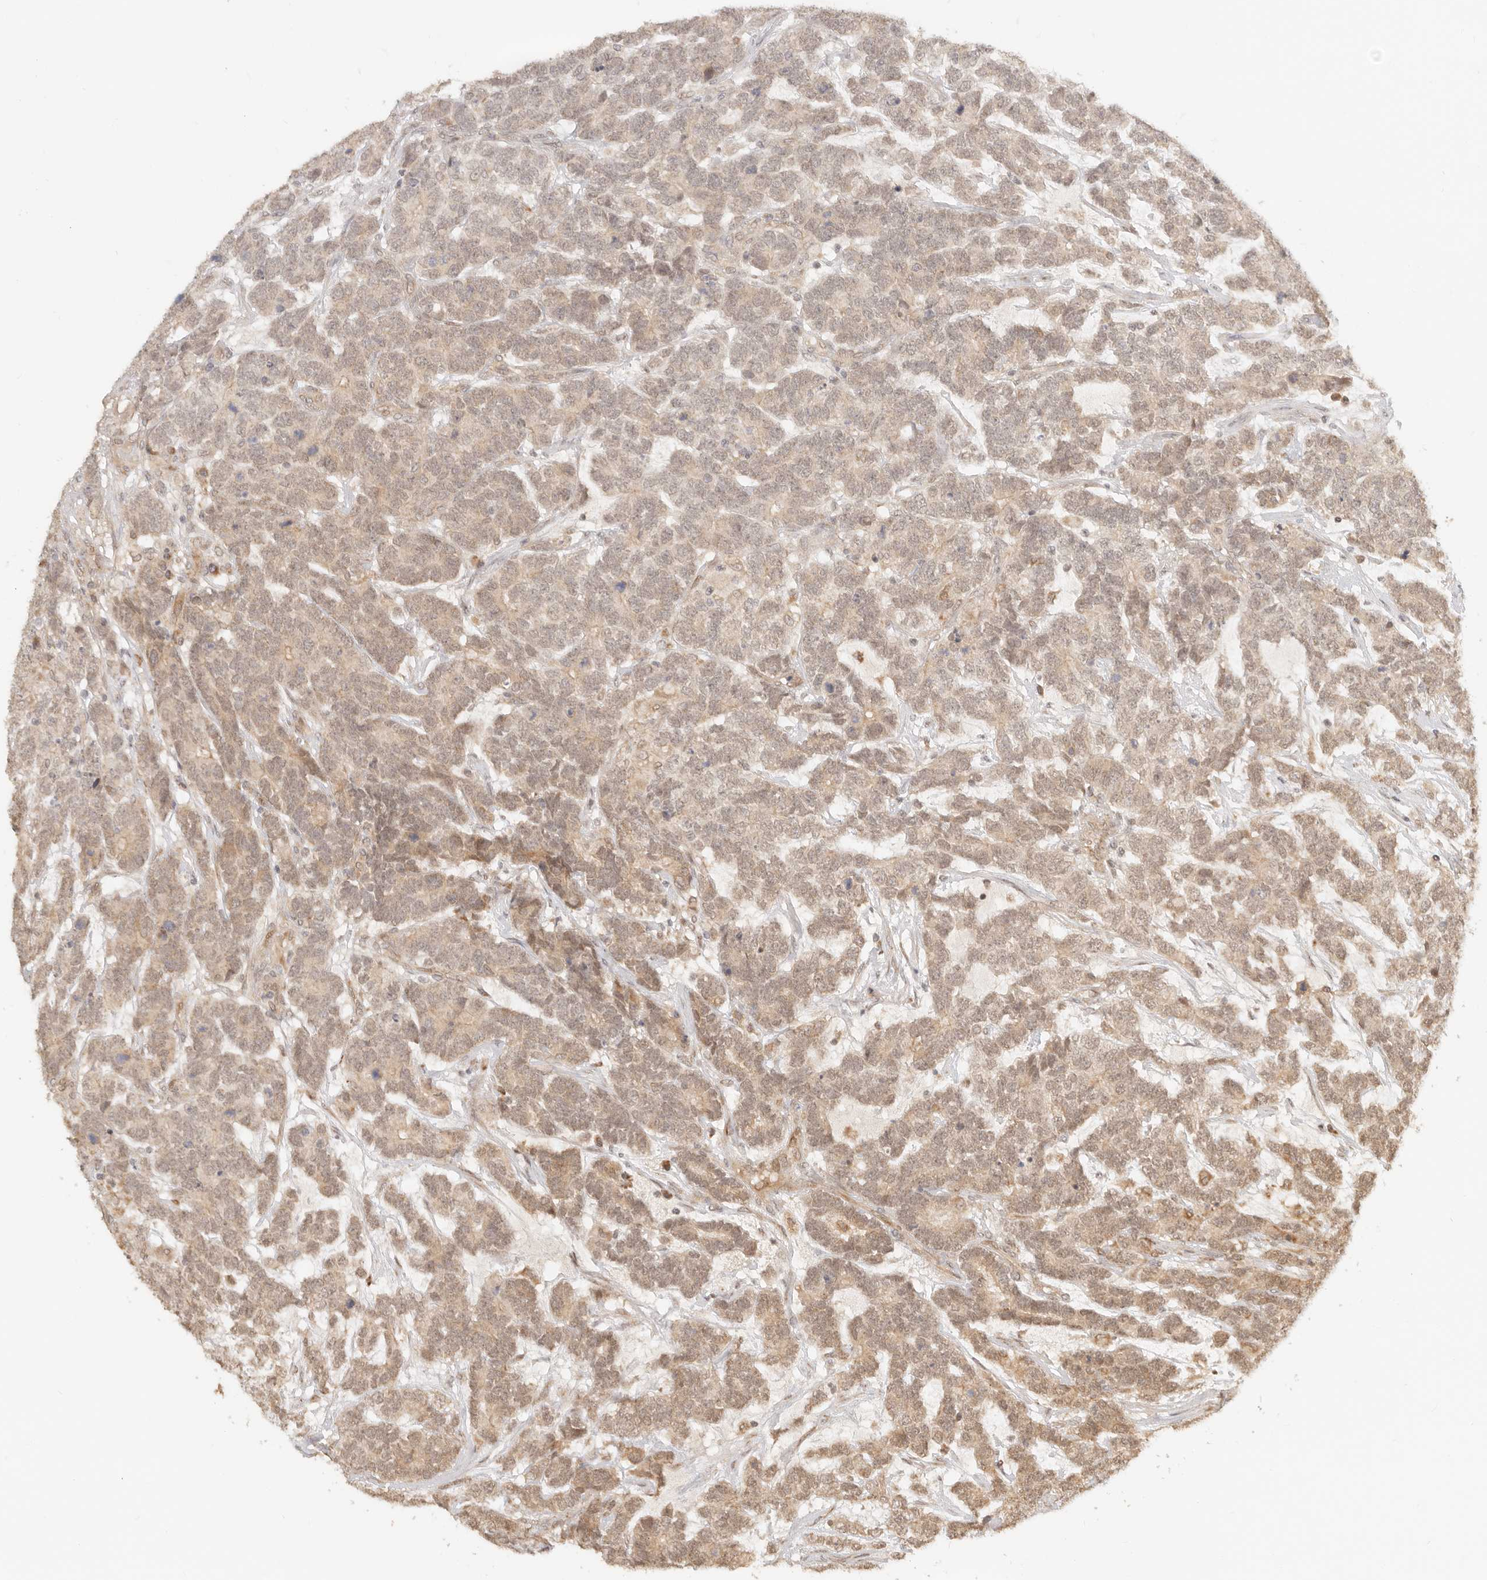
{"staining": {"intensity": "moderate", "quantity": "25%-75%", "location": "cytoplasmic/membranous"}, "tissue": "testis cancer", "cell_type": "Tumor cells", "image_type": "cancer", "snomed": [{"axis": "morphology", "description": "Carcinoma, Embryonal, NOS"}, {"axis": "topography", "description": "Testis"}], "caption": "Immunohistochemistry of human testis cancer shows medium levels of moderate cytoplasmic/membranous positivity in approximately 25%-75% of tumor cells. (IHC, brightfield microscopy, high magnification).", "gene": "BAALC", "patient": {"sex": "male", "age": 26}}